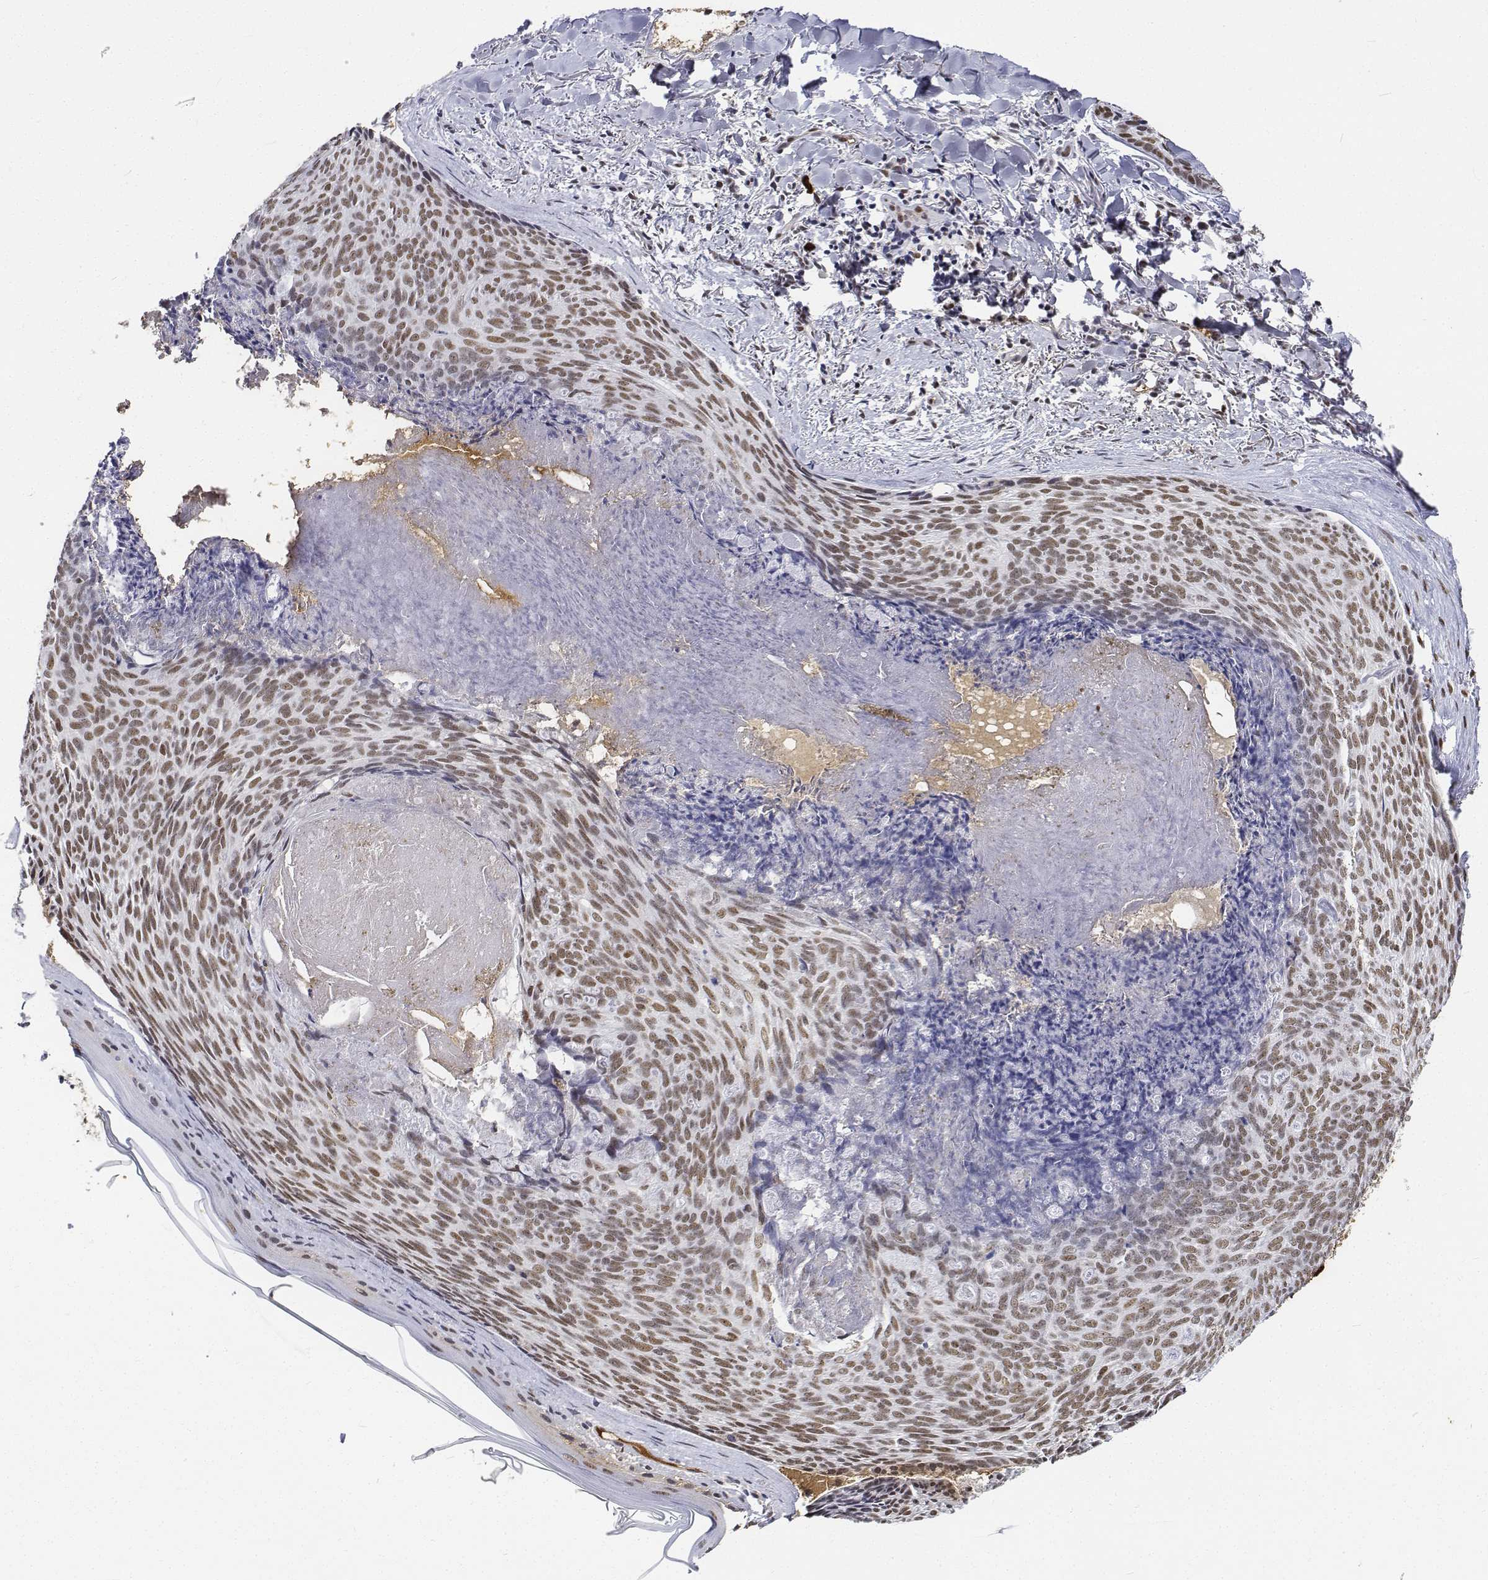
{"staining": {"intensity": "moderate", "quantity": ">75%", "location": "nuclear"}, "tissue": "skin cancer", "cell_type": "Tumor cells", "image_type": "cancer", "snomed": [{"axis": "morphology", "description": "Basal cell carcinoma"}, {"axis": "topography", "description": "Skin"}], "caption": "Basal cell carcinoma (skin) was stained to show a protein in brown. There is medium levels of moderate nuclear expression in approximately >75% of tumor cells. The staining was performed using DAB, with brown indicating positive protein expression. Nuclei are stained blue with hematoxylin.", "gene": "ATRX", "patient": {"sex": "female", "age": 82}}